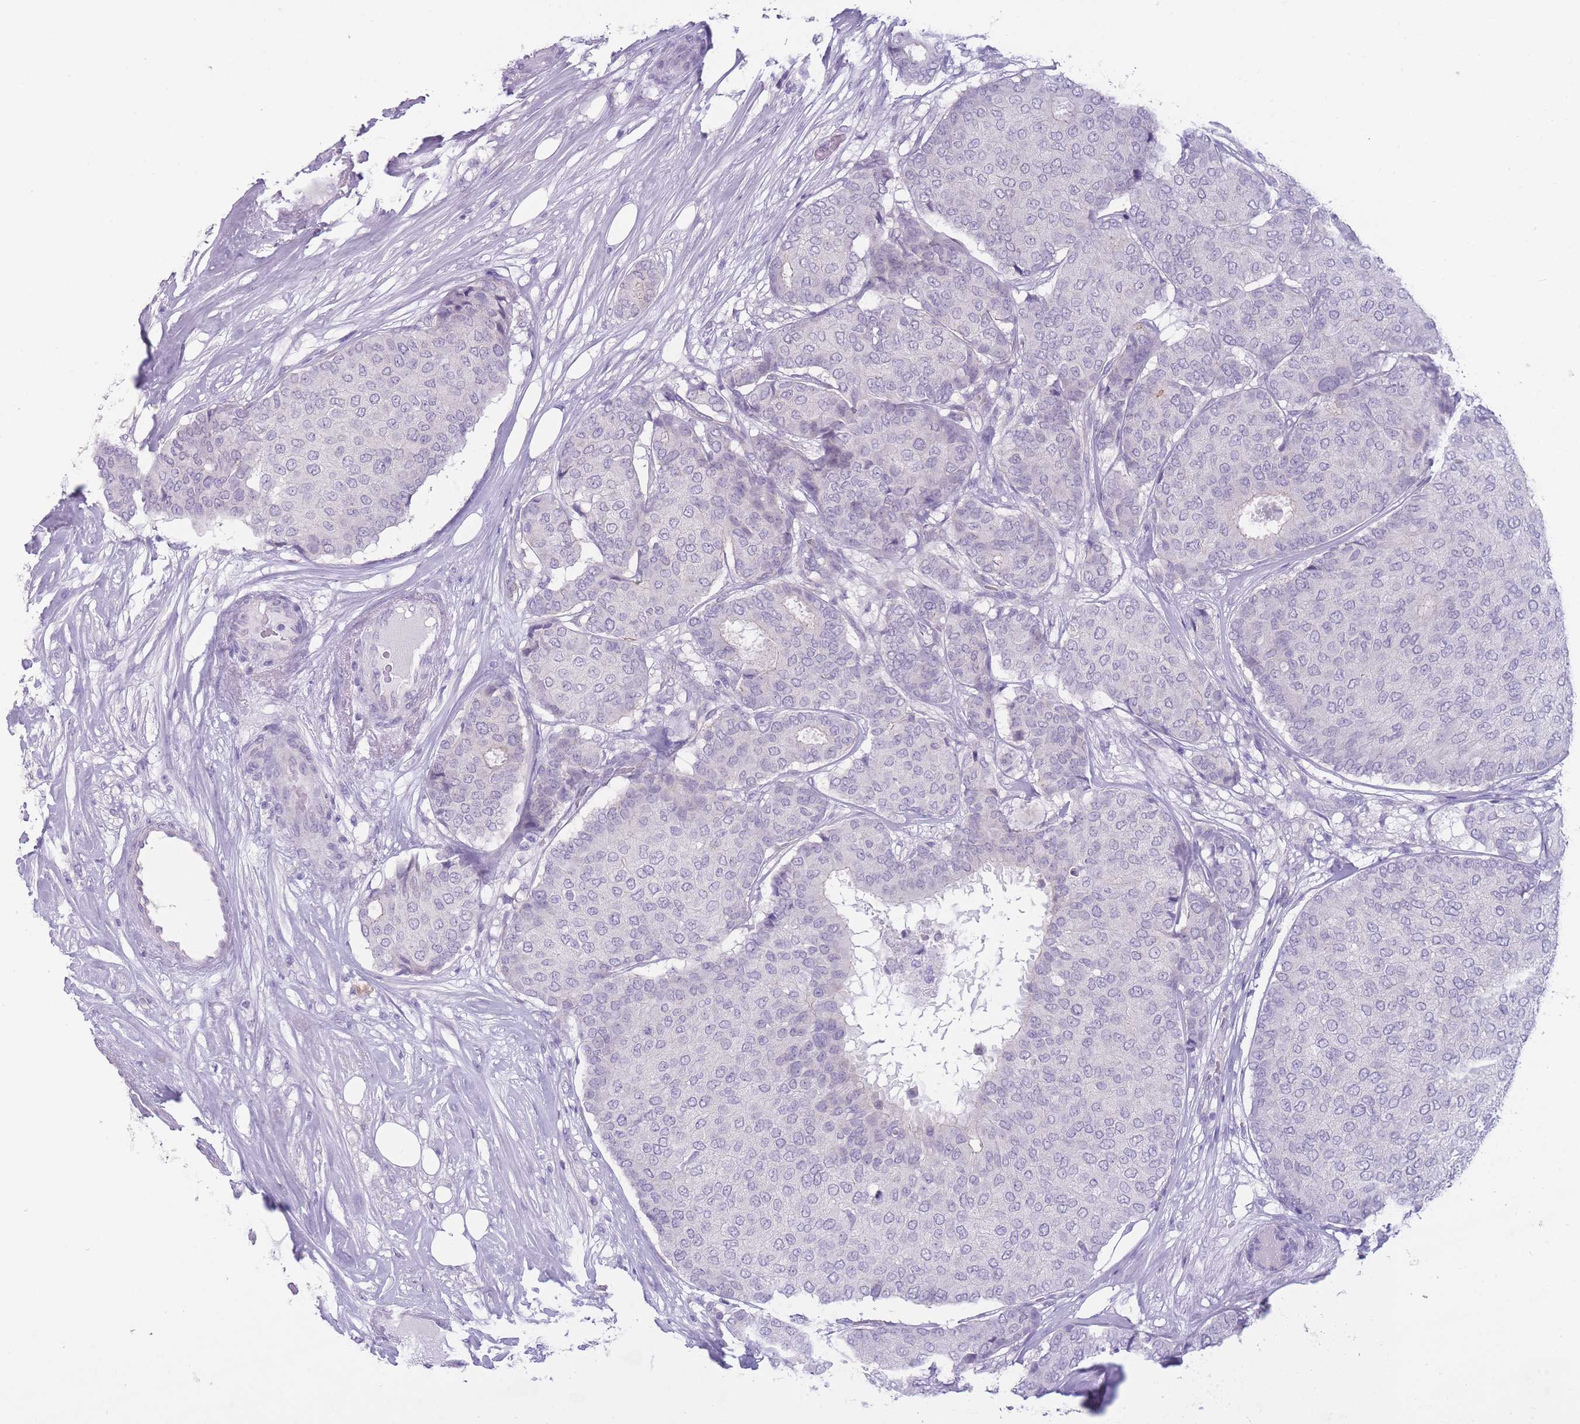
{"staining": {"intensity": "negative", "quantity": "none", "location": "none"}, "tissue": "breast cancer", "cell_type": "Tumor cells", "image_type": "cancer", "snomed": [{"axis": "morphology", "description": "Duct carcinoma"}, {"axis": "topography", "description": "Breast"}], "caption": "Human invasive ductal carcinoma (breast) stained for a protein using immunohistochemistry shows no positivity in tumor cells.", "gene": "DCANP1", "patient": {"sex": "female", "age": 75}}